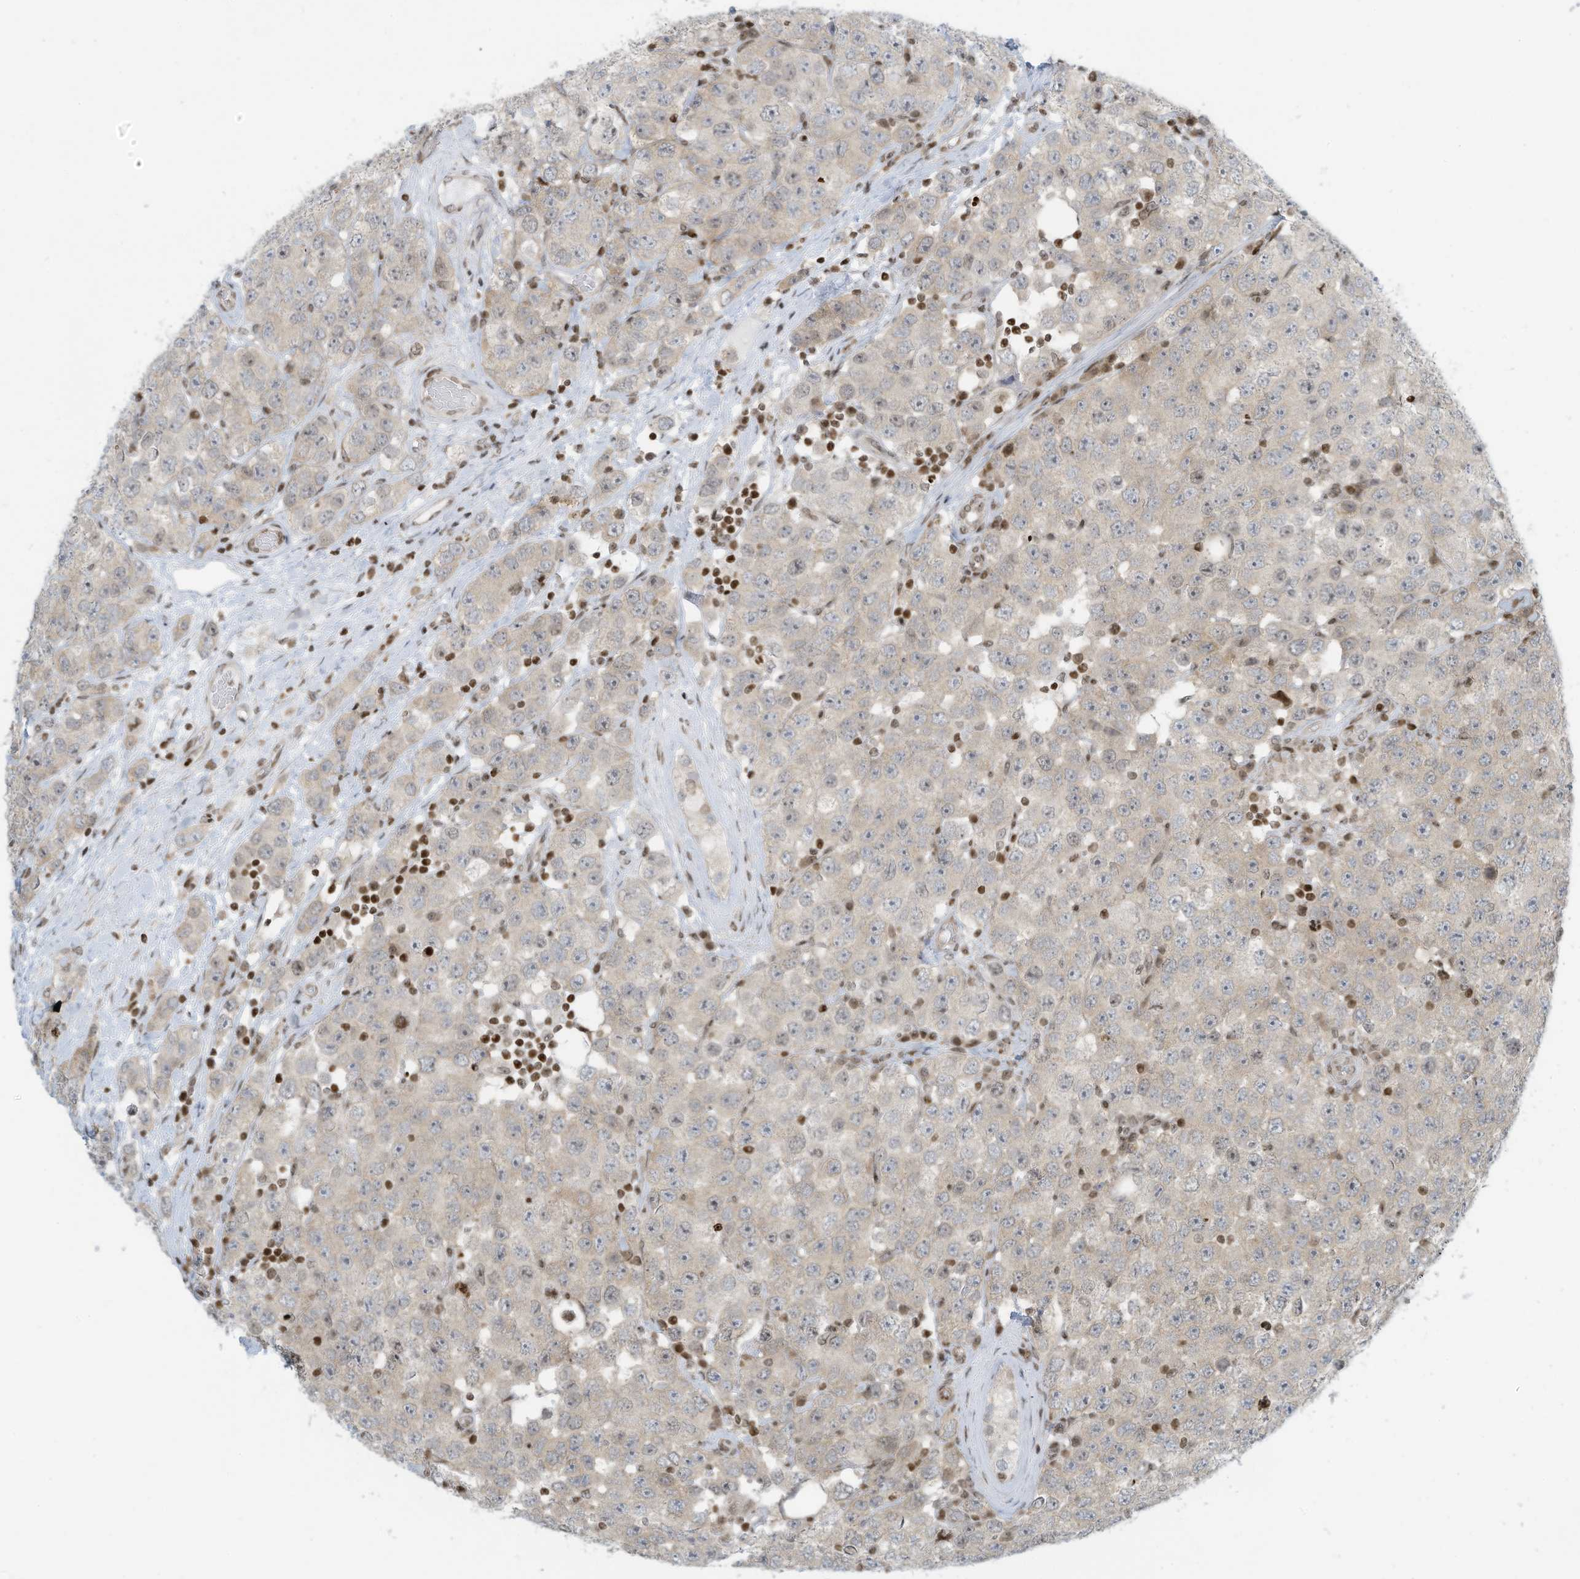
{"staining": {"intensity": "negative", "quantity": "none", "location": "none"}, "tissue": "testis cancer", "cell_type": "Tumor cells", "image_type": "cancer", "snomed": [{"axis": "morphology", "description": "Seminoma, NOS"}, {"axis": "topography", "description": "Testis"}], "caption": "This photomicrograph is of testis seminoma stained with immunohistochemistry to label a protein in brown with the nuclei are counter-stained blue. There is no positivity in tumor cells.", "gene": "ADI1", "patient": {"sex": "male", "age": 28}}